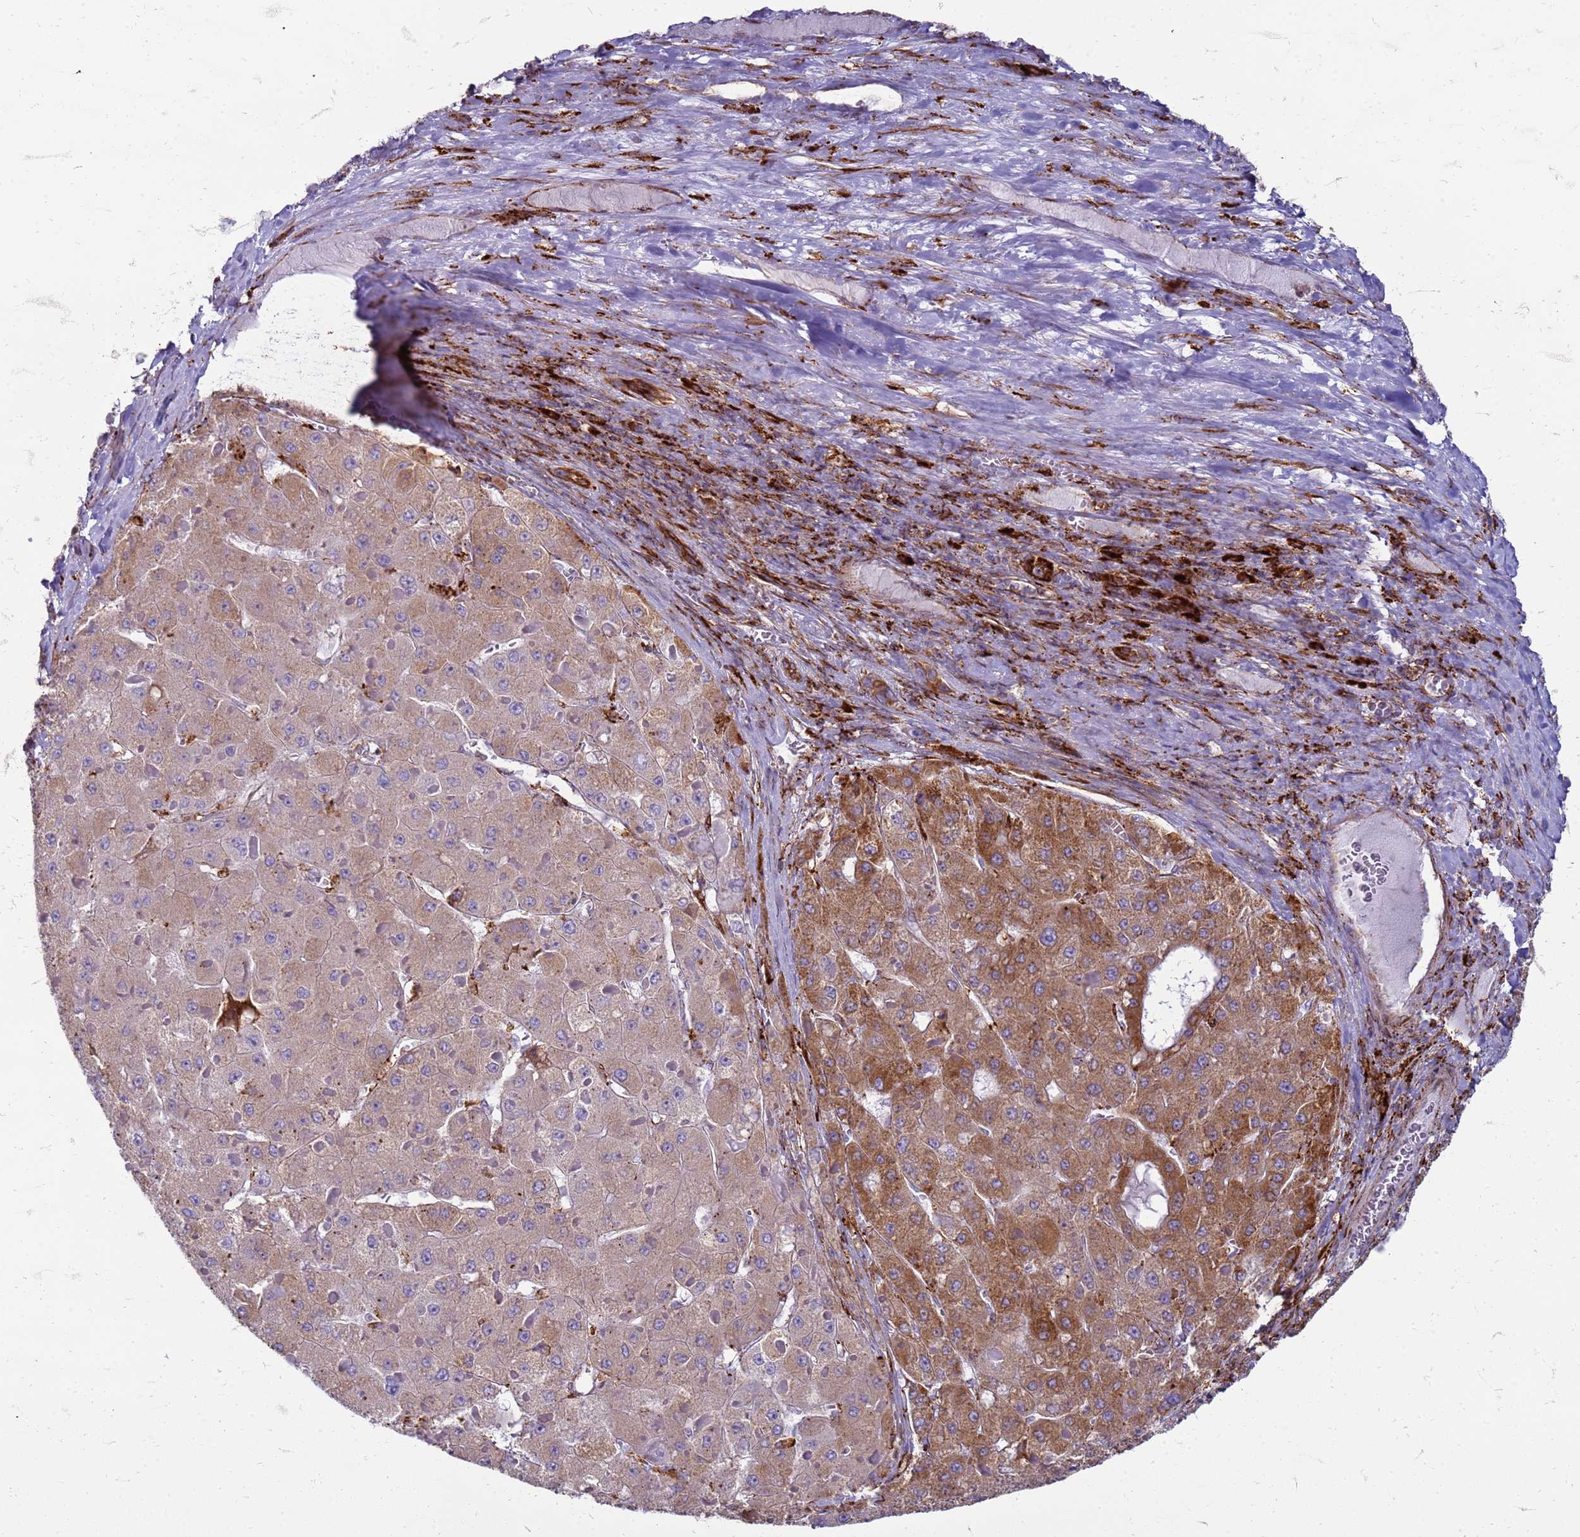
{"staining": {"intensity": "strong", "quantity": "<25%", "location": "cytoplasmic/membranous"}, "tissue": "liver cancer", "cell_type": "Tumor cells", "image_type": "cancer", "snomed": [{"axis": "morphology", "description": "Carcinoma, Hepatocellular, NOS"}, {"axis": "topography", "description": "Liver"}], "caption": "Strong cytoplasmic/membranous positivity is present in about <25% of tumor cells in liver cancer. (DAB = brown stain, brightfield microscopy at high magnification).", "gene": "PDK3", "patient": {"sex": "female", "age": 73}}